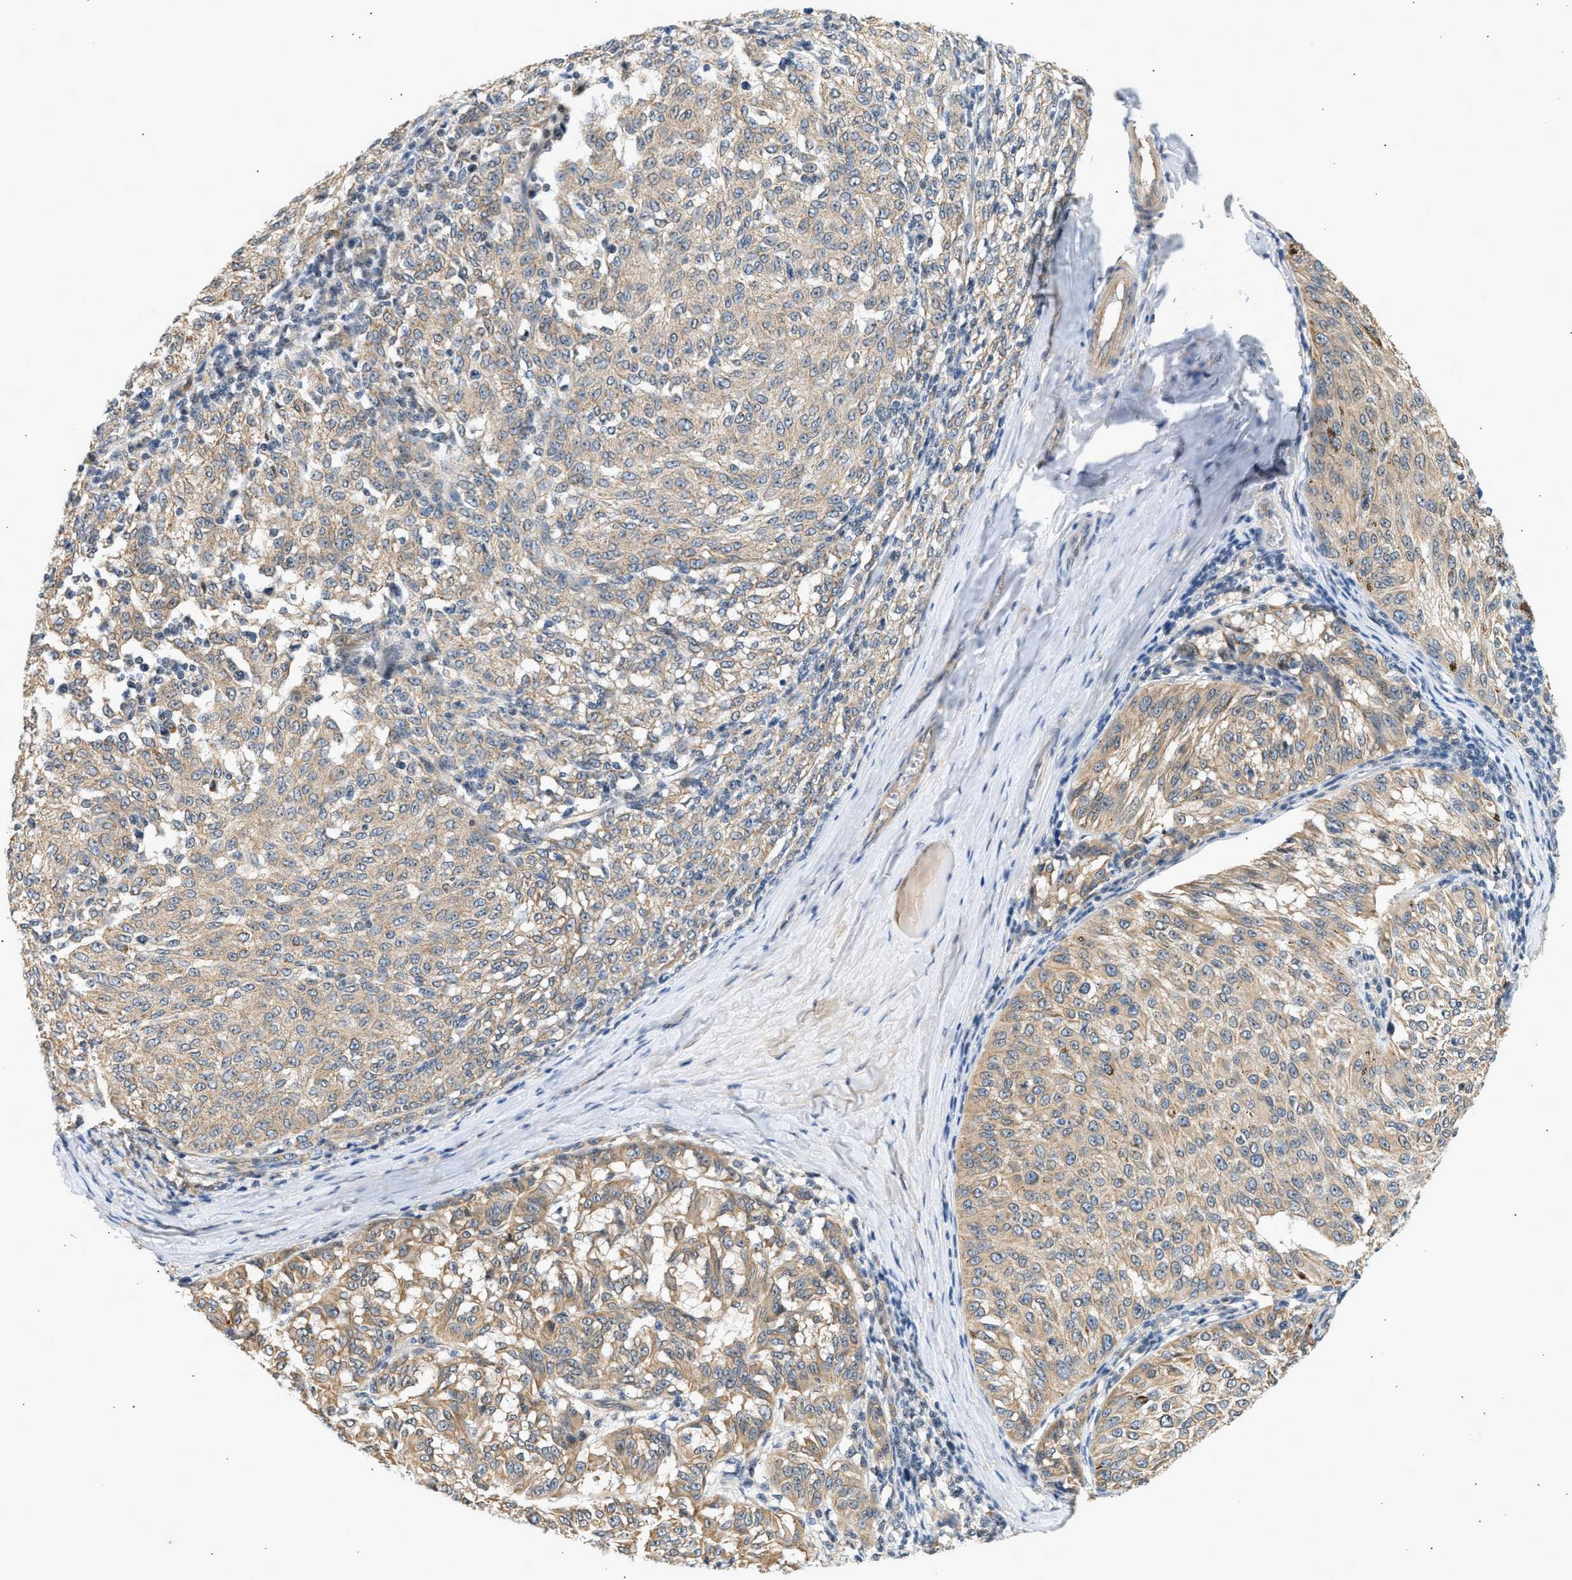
{"staining": {"intensity": "weak", "quantity": ">75%", "location": "cytoplasmic/membranous"}, "tissue": "melanoma", "cell_type": "Tumor cells", "image_type": "cancer", "snomed": [{"axis": "morphology", "description": "Malignant melanoma, NOS"}, {"axis": "topography", "description": "Skin"}], "caption": "Immunohistochemical staining of human malignant melanoma demonstrates weak cytoplasmic/membranous protein staining in approximately >75% of tumor cells.", "gene": "WDR31", "patient": {"sex": "female", "age": 72}}